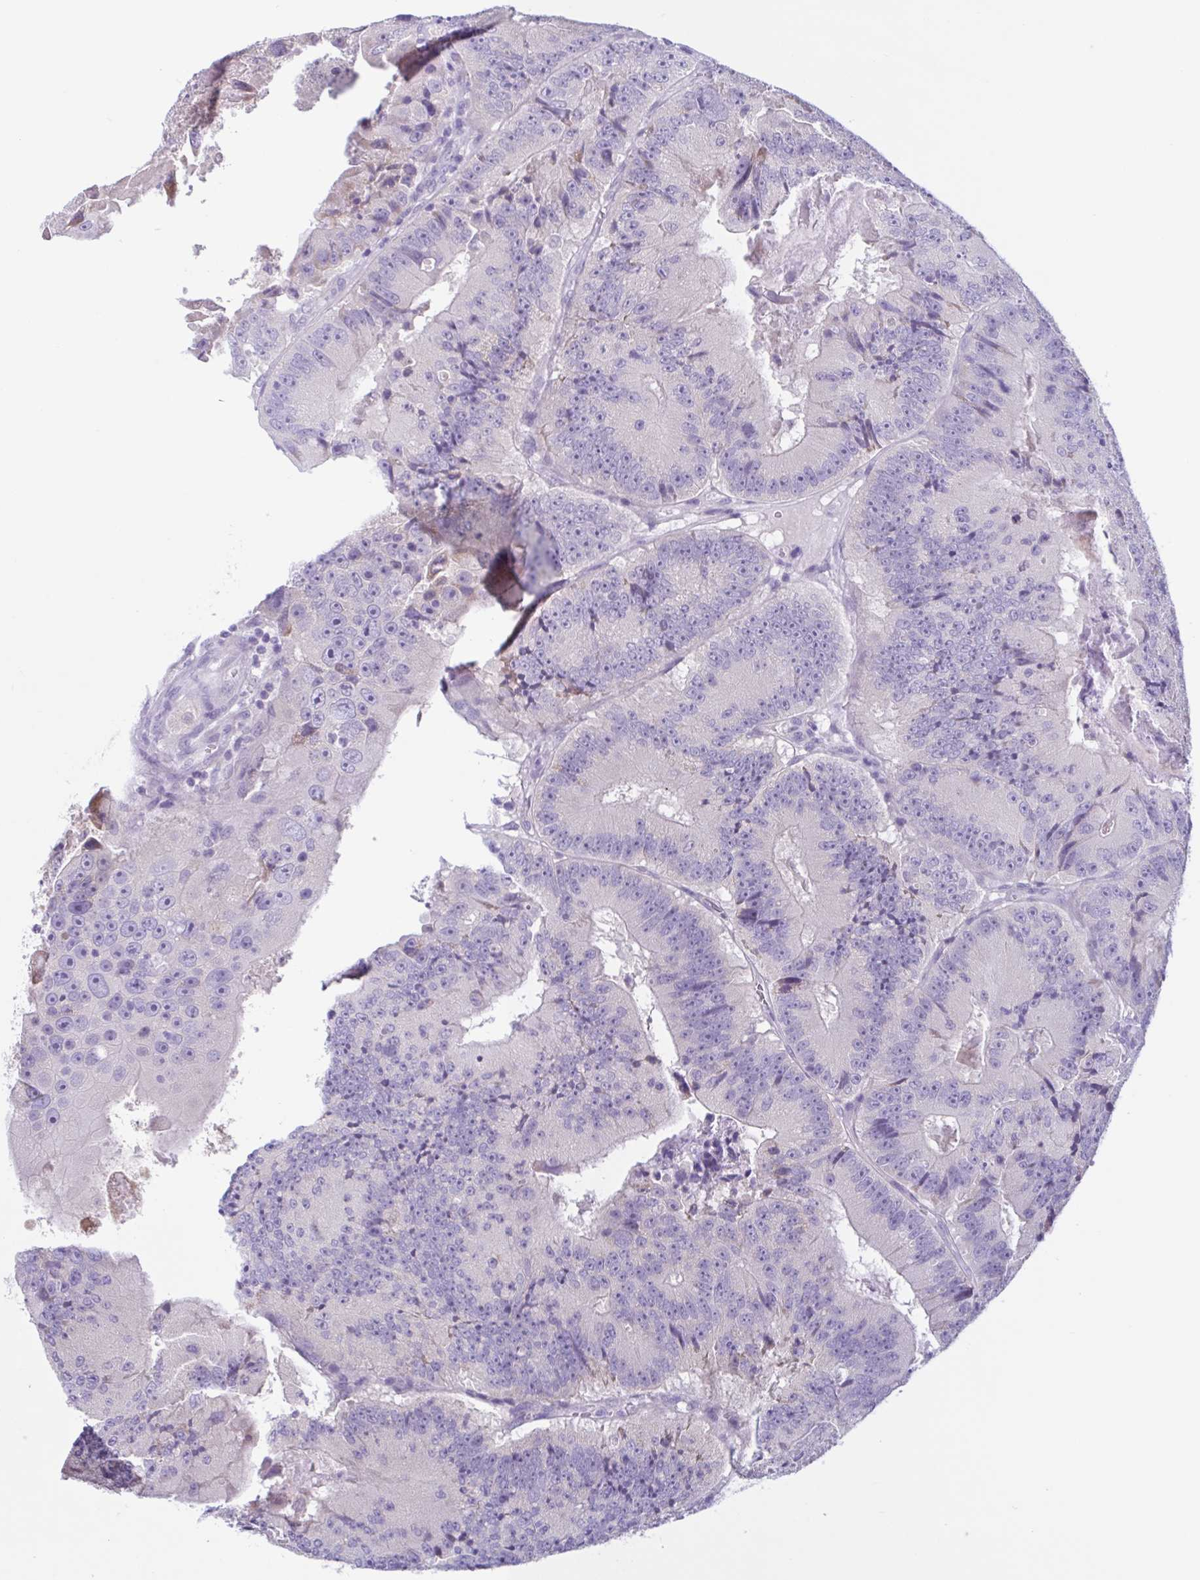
{"staining": {"intensity": "negative", "quantity": "none", "location": "none"}, "tissue": "colorectal cancer", "cell_type": "Tumor cells", "image_type": "cancer", "snomed": [{"axis": "morphology", "description": "Adenocarcinoma, NOS"}, {"axis": "topography", "description": "Colon"}], "caption": "Tumor cells show no significant positivity in colorectal adenocarcinoma.", "gene": "INAFM1", "patient": {"sex": "female", "age": 86}}